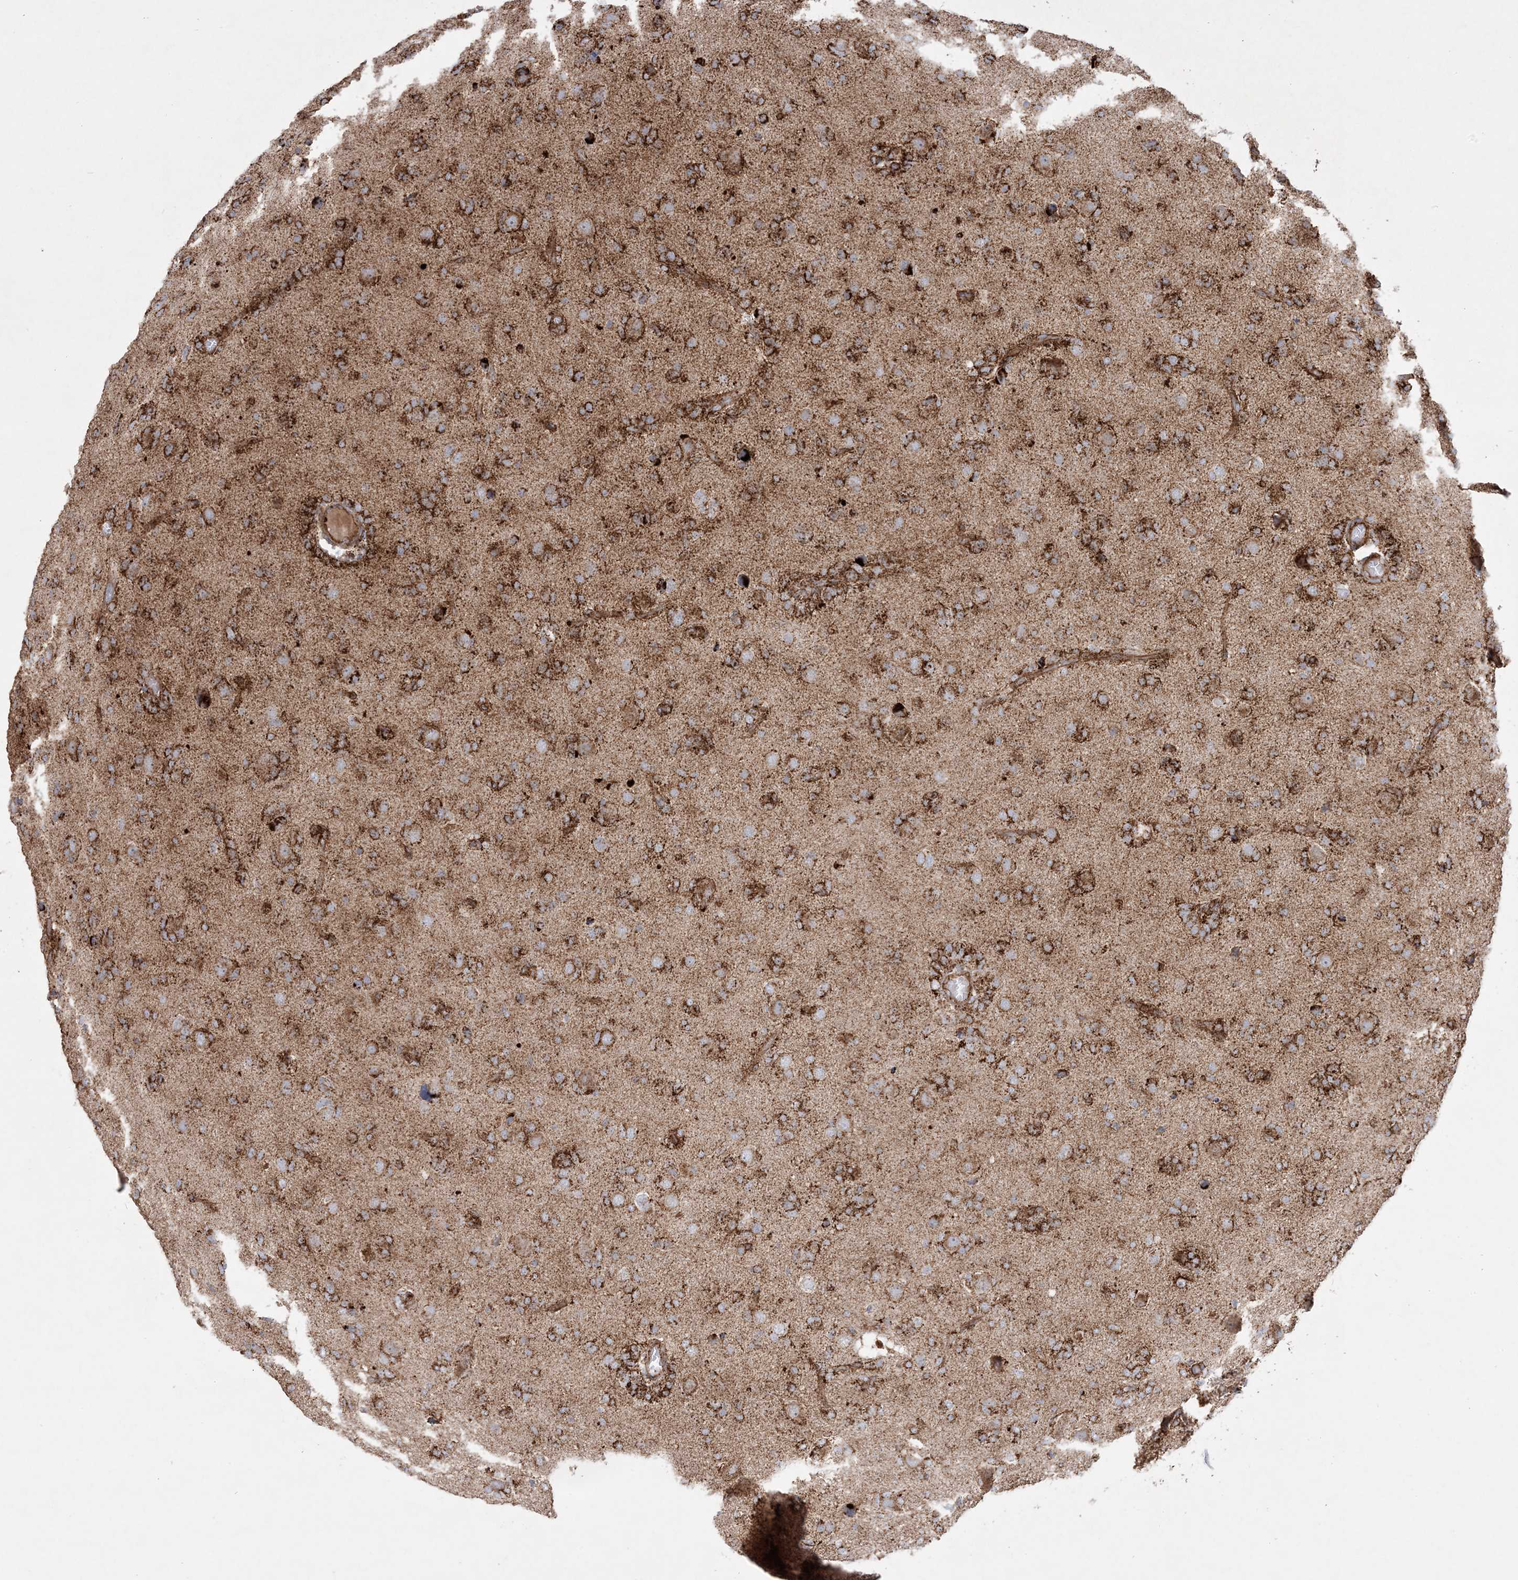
{"staining": {"intensity": "strong", "quantity": ">75%", "location": "cytoplasmic/membranous"}, "tissue": "glioma", "cell_type": "Tumor cells", "image_type": "cancer", "snomed": [{"axis": "morphology", "description": "Glioma, malignant, High grade"}, {"axis": "topography", "description": "Brain"}], "caption": "Strong cytoplasmic/membranous protein expression is present in about >75% of tumor cells in glioma.", "gene": "NDUFAF3", "patient": {"sex": "female", "age": 59}}